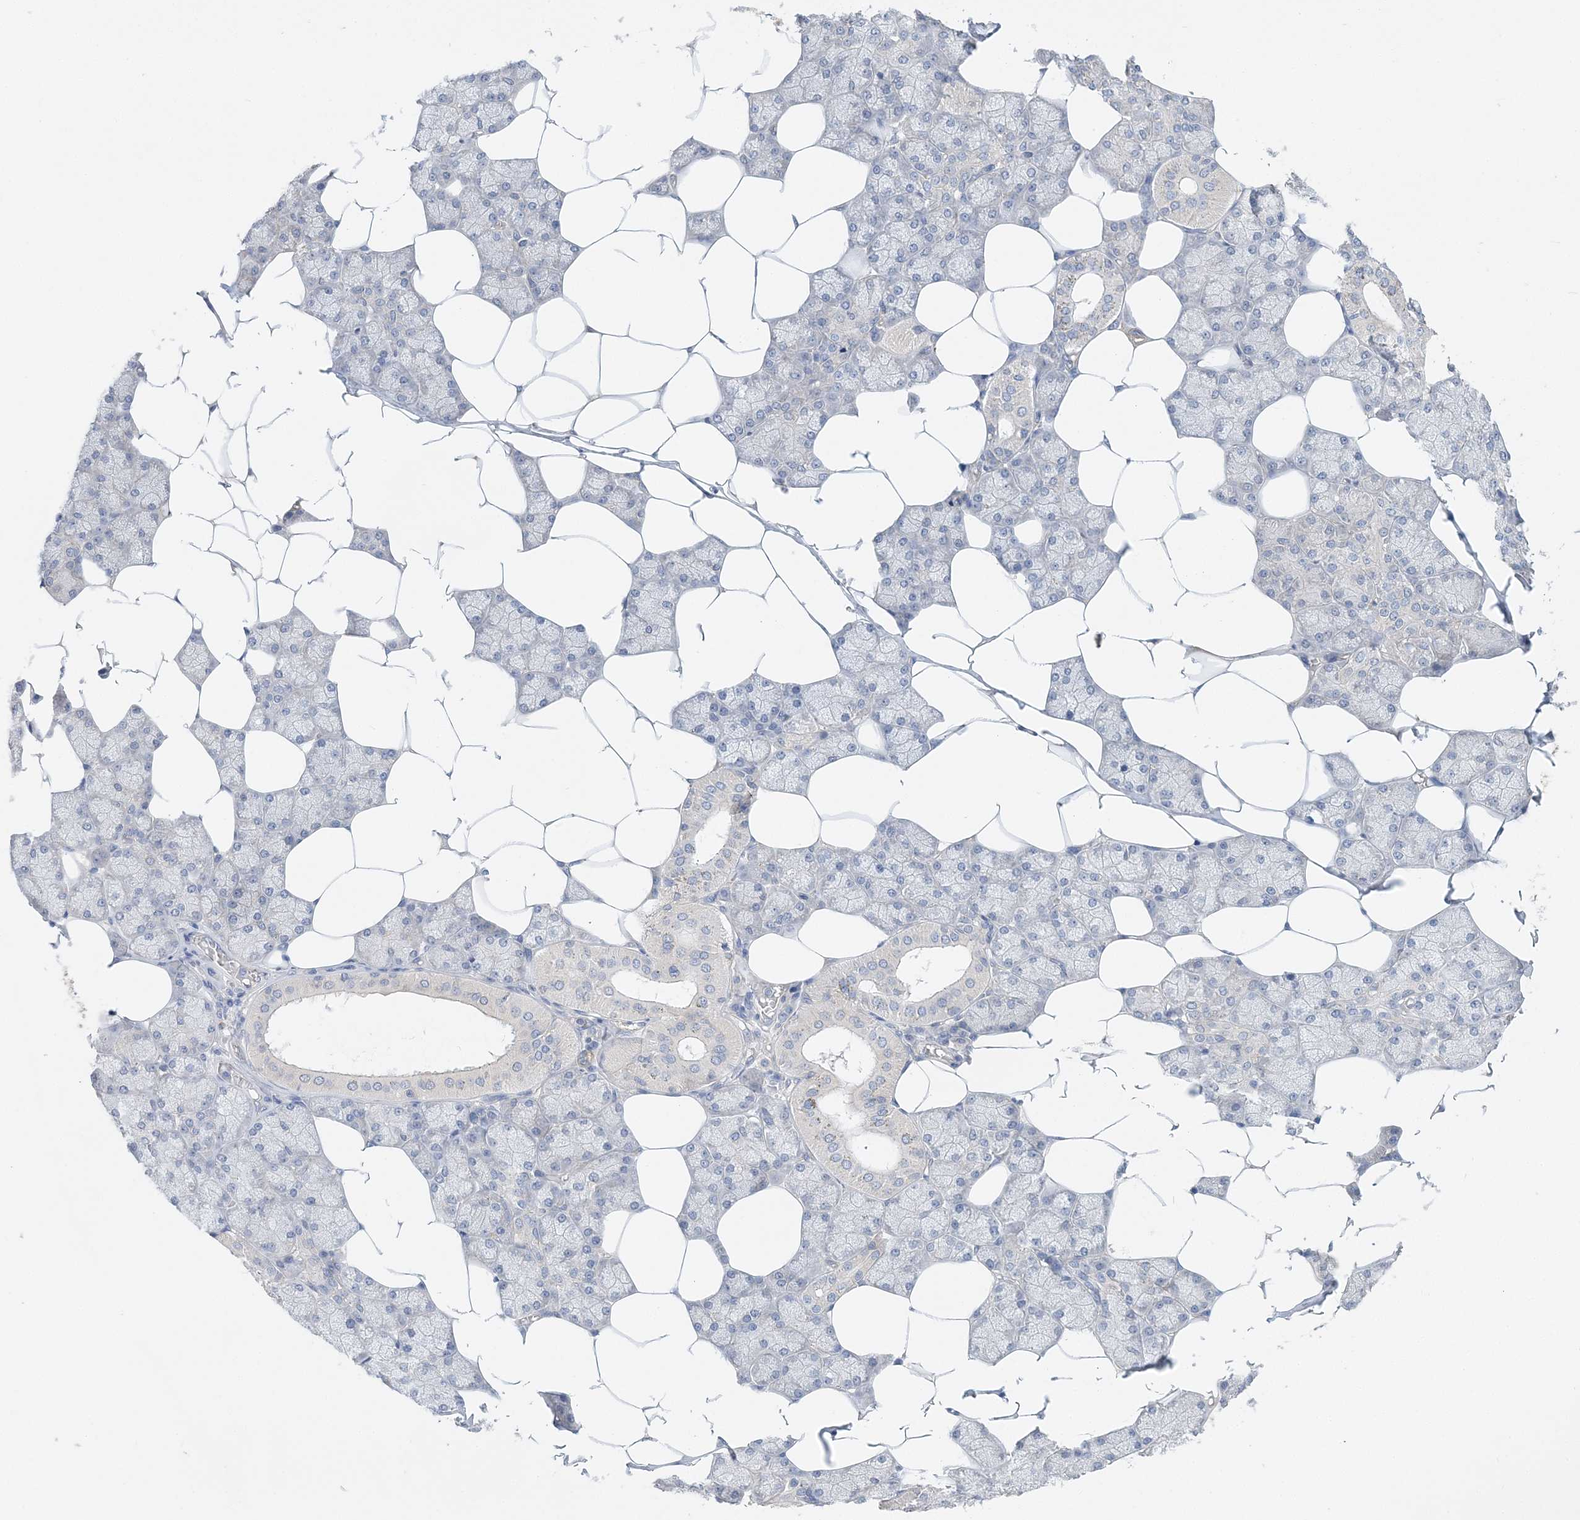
{"staining": {"intensity": "weak", "quantity": "<25%", "location": "cytoplasmic/membranous"}, "tissue": "salivary gland", "cell_type": "Glandular cells", "image_type": "normal", "snomed": [{"axis": "morphology", "description": "Normal tissue, NOS"}, {"axis": "topography", "description": "Salivary gland"}], "caption": "Immunohistochemistry photomicrograph of normal salivary gland: human salivary gland stained with DAB reveals no significant protein positivity in glandular cells.", "gene": "MAP4K5", "patient": {"sex": "male", "age": 62}}